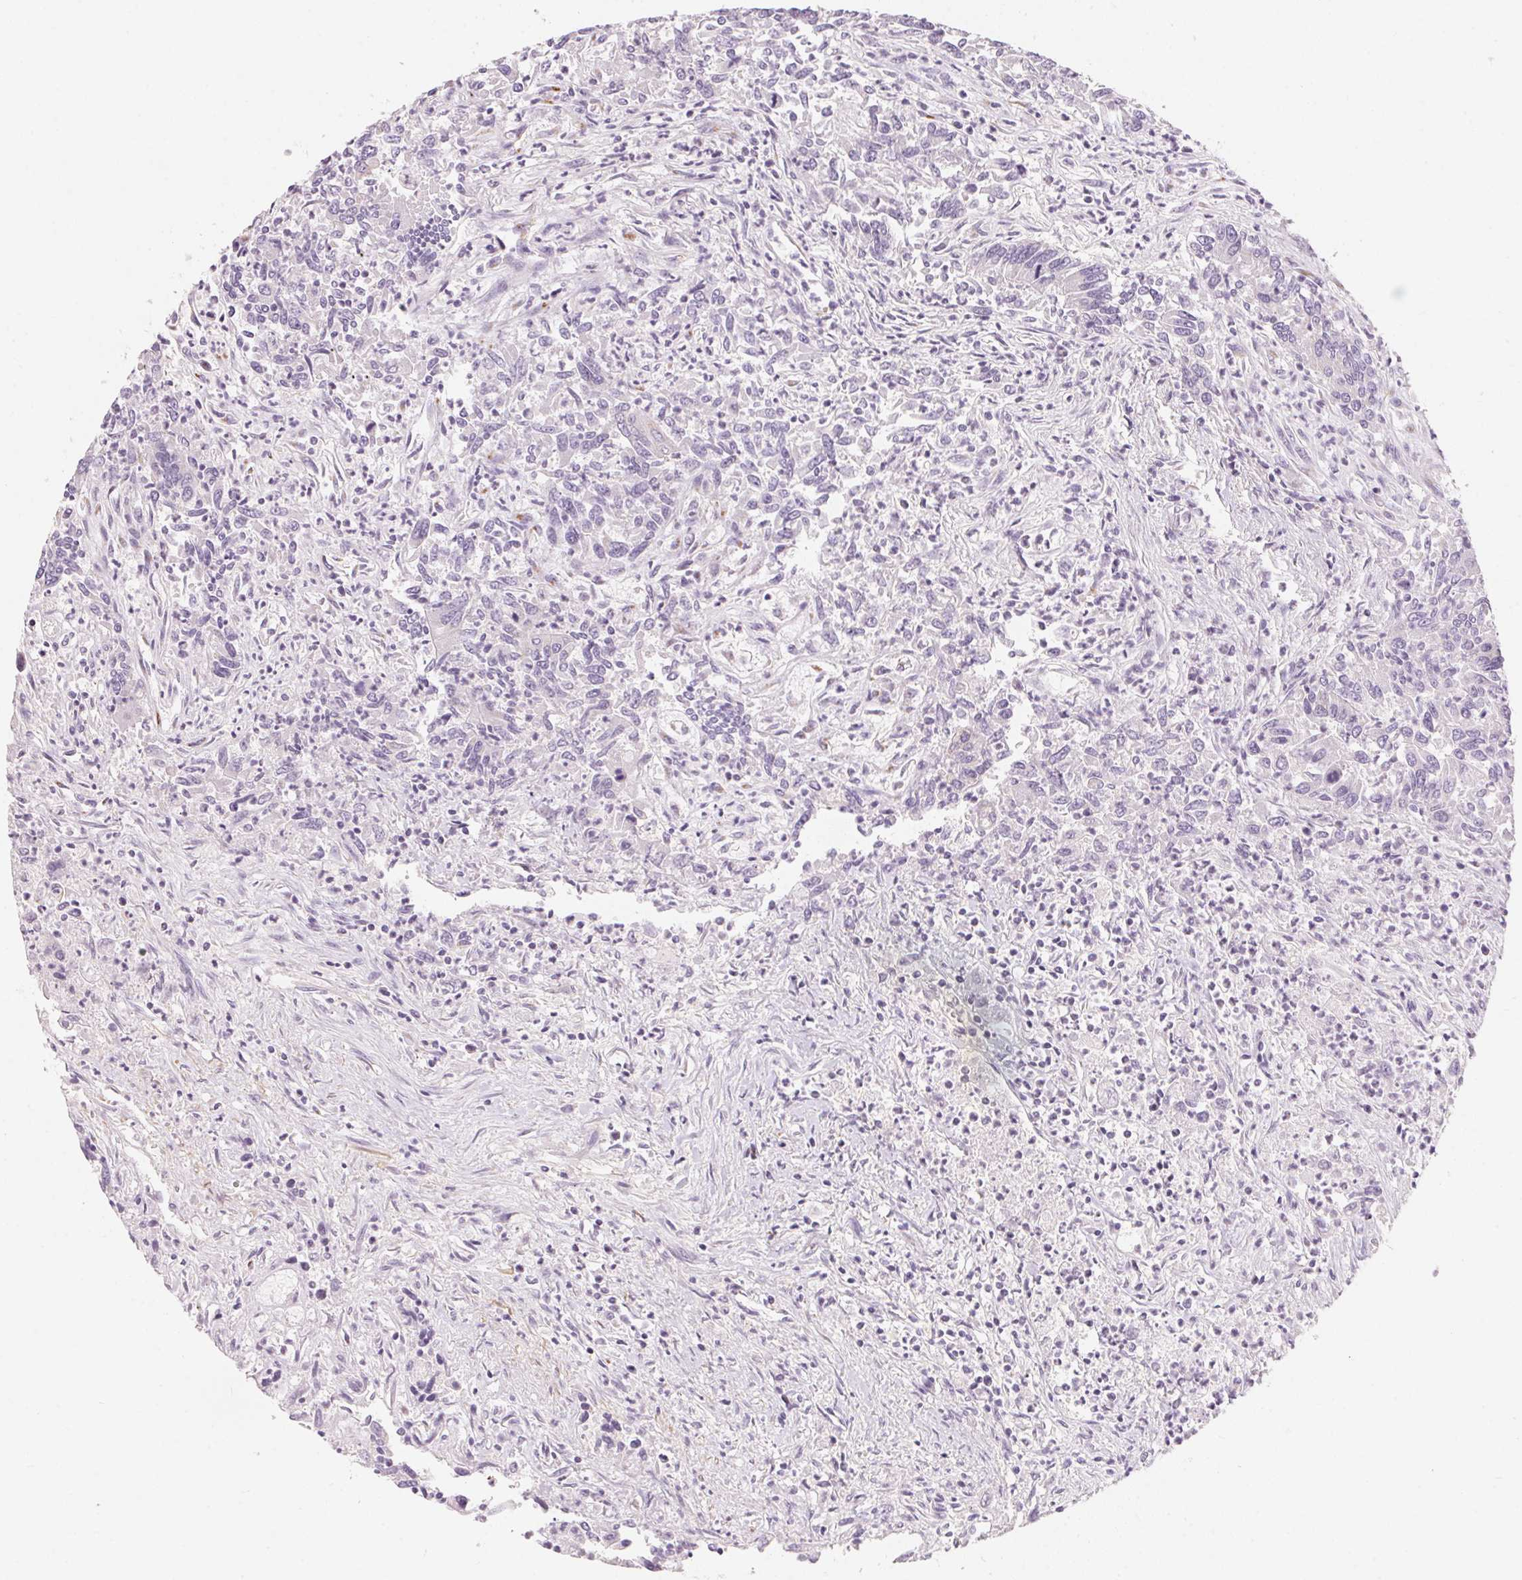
{"staining": {"intensity": "moderate", "quantity": "25%-75%", "location": "cytoplasmic/membranous"}, "tissue": "colorectal cancer", "cell_type": "Tumor cells", "image_type": "cancer", "snomed": [{"axis": "morphology", "description": "Adenocarcinoma, NOS"}, {"axis": "topography", "description": "Colon"}], "caption": "IHC staining of adenocarcinoma (colorectal), which shows medium levels of moderate cytoplasmic/membranous expression in approximately 25%-75% of tumor cells indicating moderate cytoplasmic/membranous protein expression. The staining was performed using DAB (3,3'-diaminobenzidine) (brown) for protein detection and nuclei were counterstained in hematoxylin (blue).", "gene": "DRAM2", "patient": {"sex": "female", "age": 67}}